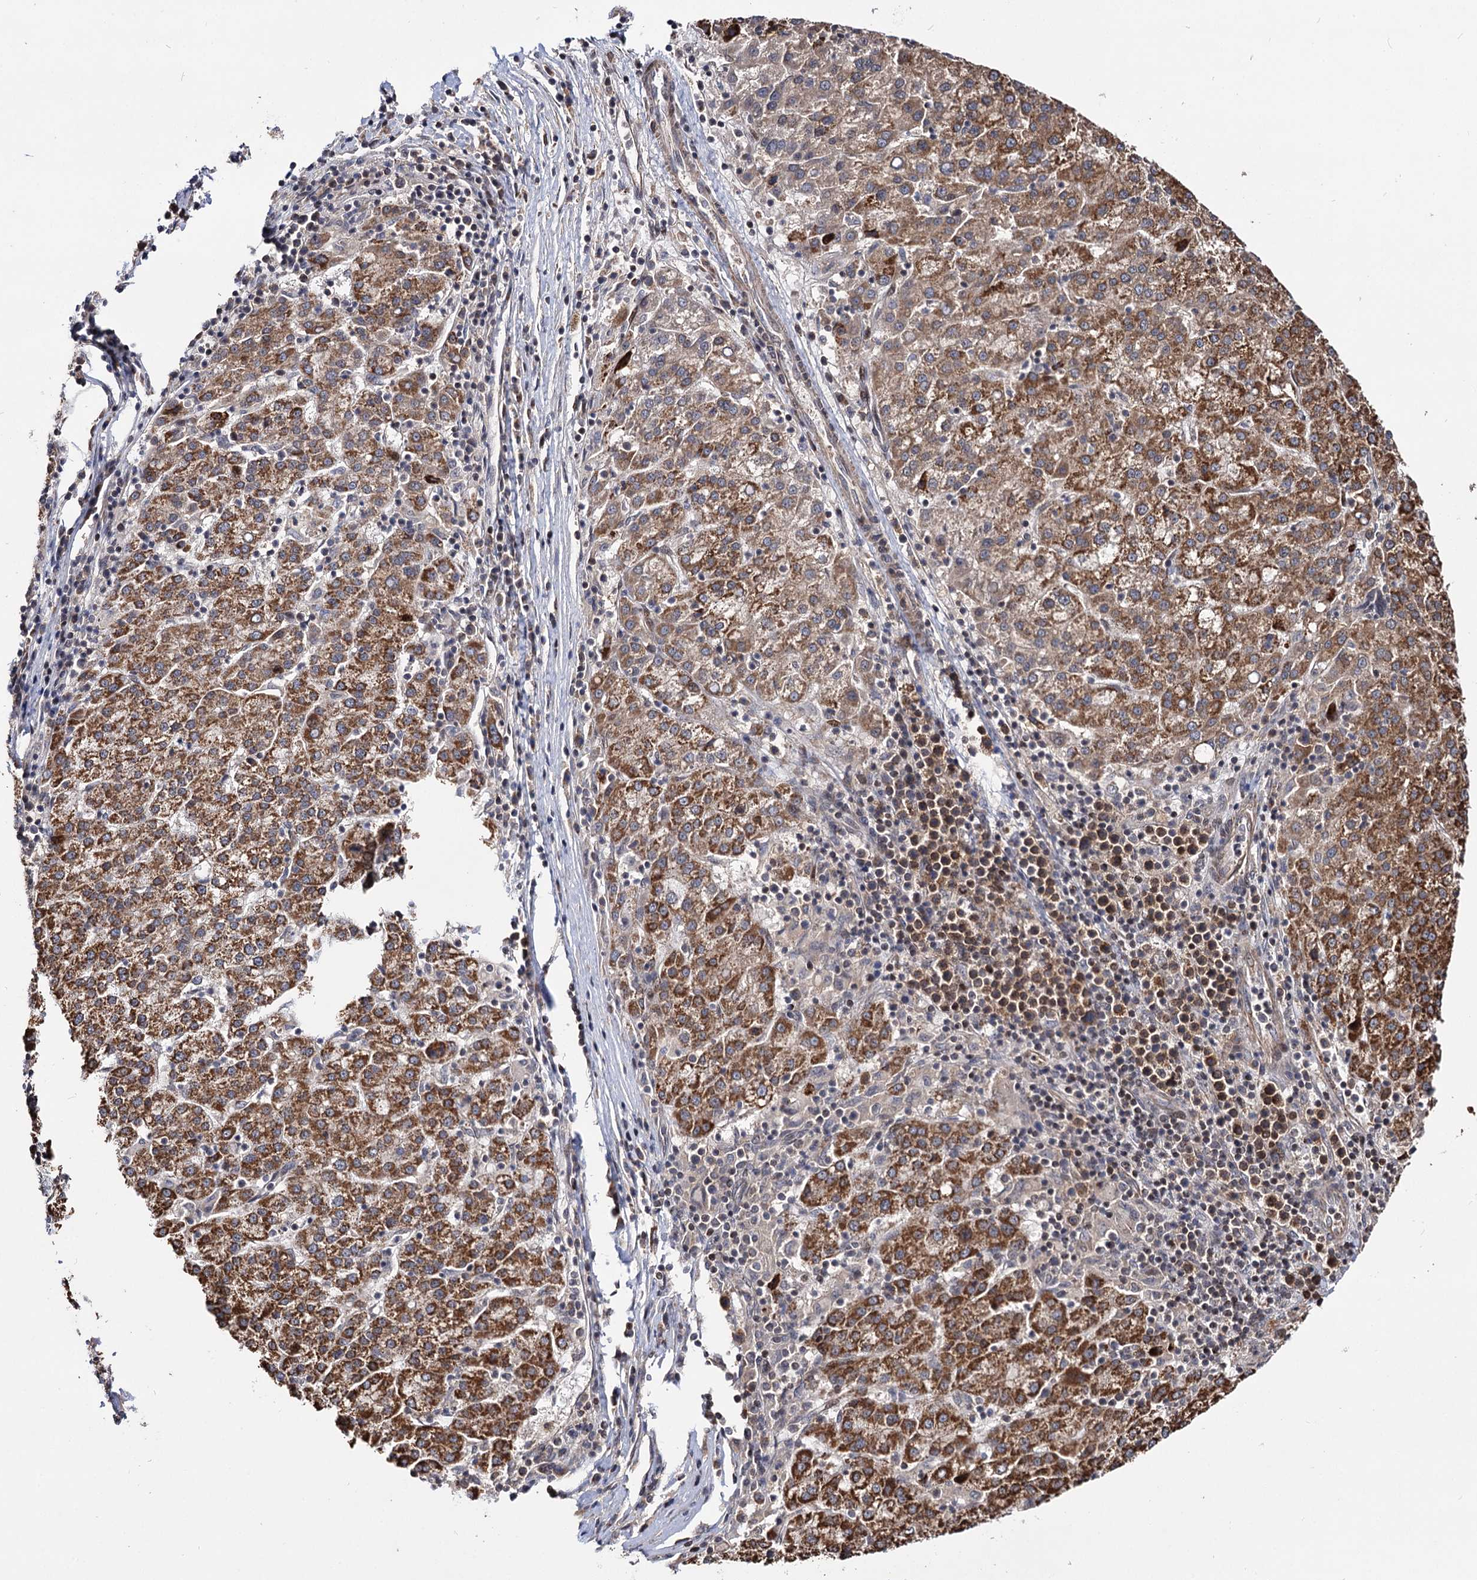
{"staining": {"intensity": "moderate", "quantity": ">75%", "location": "cytoplasmic/membranous"}, "tissue": "liver cancer", "cell_type": "Tumor cells", "image_type": "cancer", "snomed": [{"axis": "morphology", "description": "Carcinoma, Hepatocellular, NOS"}, {"axis": "topography", "description": "Liver"}], "caption": "IHC staining of liver hepatocellular carcinoma, which shows medium levels of moderate cytoplasmic/membranous positivity in approximately >75% of tumor cells indicating moderate cytoplasmic/membranous protein staining. The staining was performed using DAB (3,3'-diaminobenzidine) (brown) for protein detection and nuclei were counterstained in hematoxylin (blue).", "gene": "CEP76", "patient": {"sex": "female", "age": 58}}